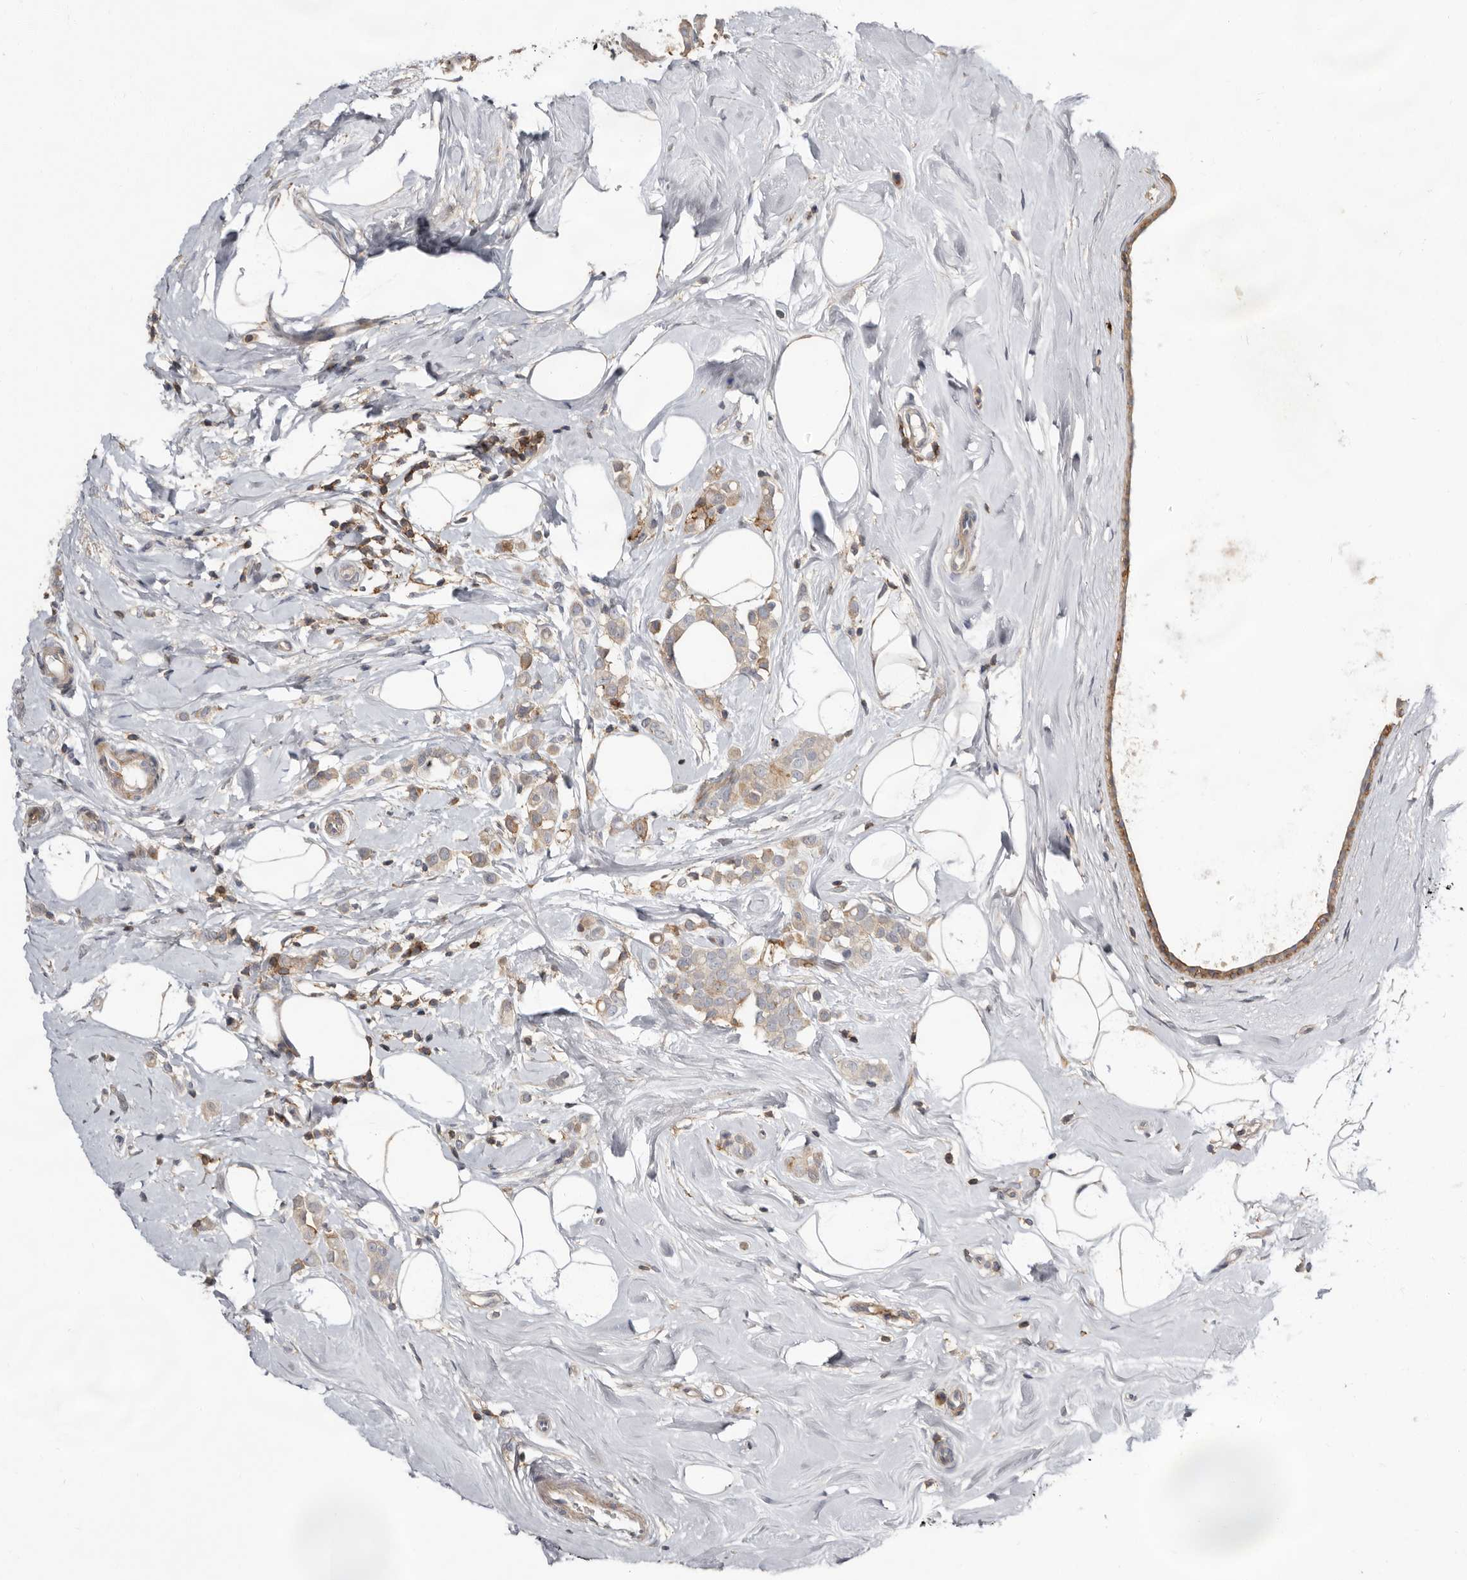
{"staining": {"intensity": "weak", "quantity": ">75%", "location": "cytoplasmic/membranous"}, "tissue": "breast cancer", "cell_type": "Tumor cells", "image_type": "cancer", "snomed": [{"axis": "morphology", "description": "Lobular carcinoma"}, {"axis": "topography", "description": "Breast"}], "caption": "Immunohistochemistry (DAB (3,3'-diaminobenzidine)) staining of breast cancer demonstrates weak cytoplasmic/membranous protein staining in about >75% of tumor cells.", "gene": "KIF26B", "patient": {"sex": "female", "age": 47}}